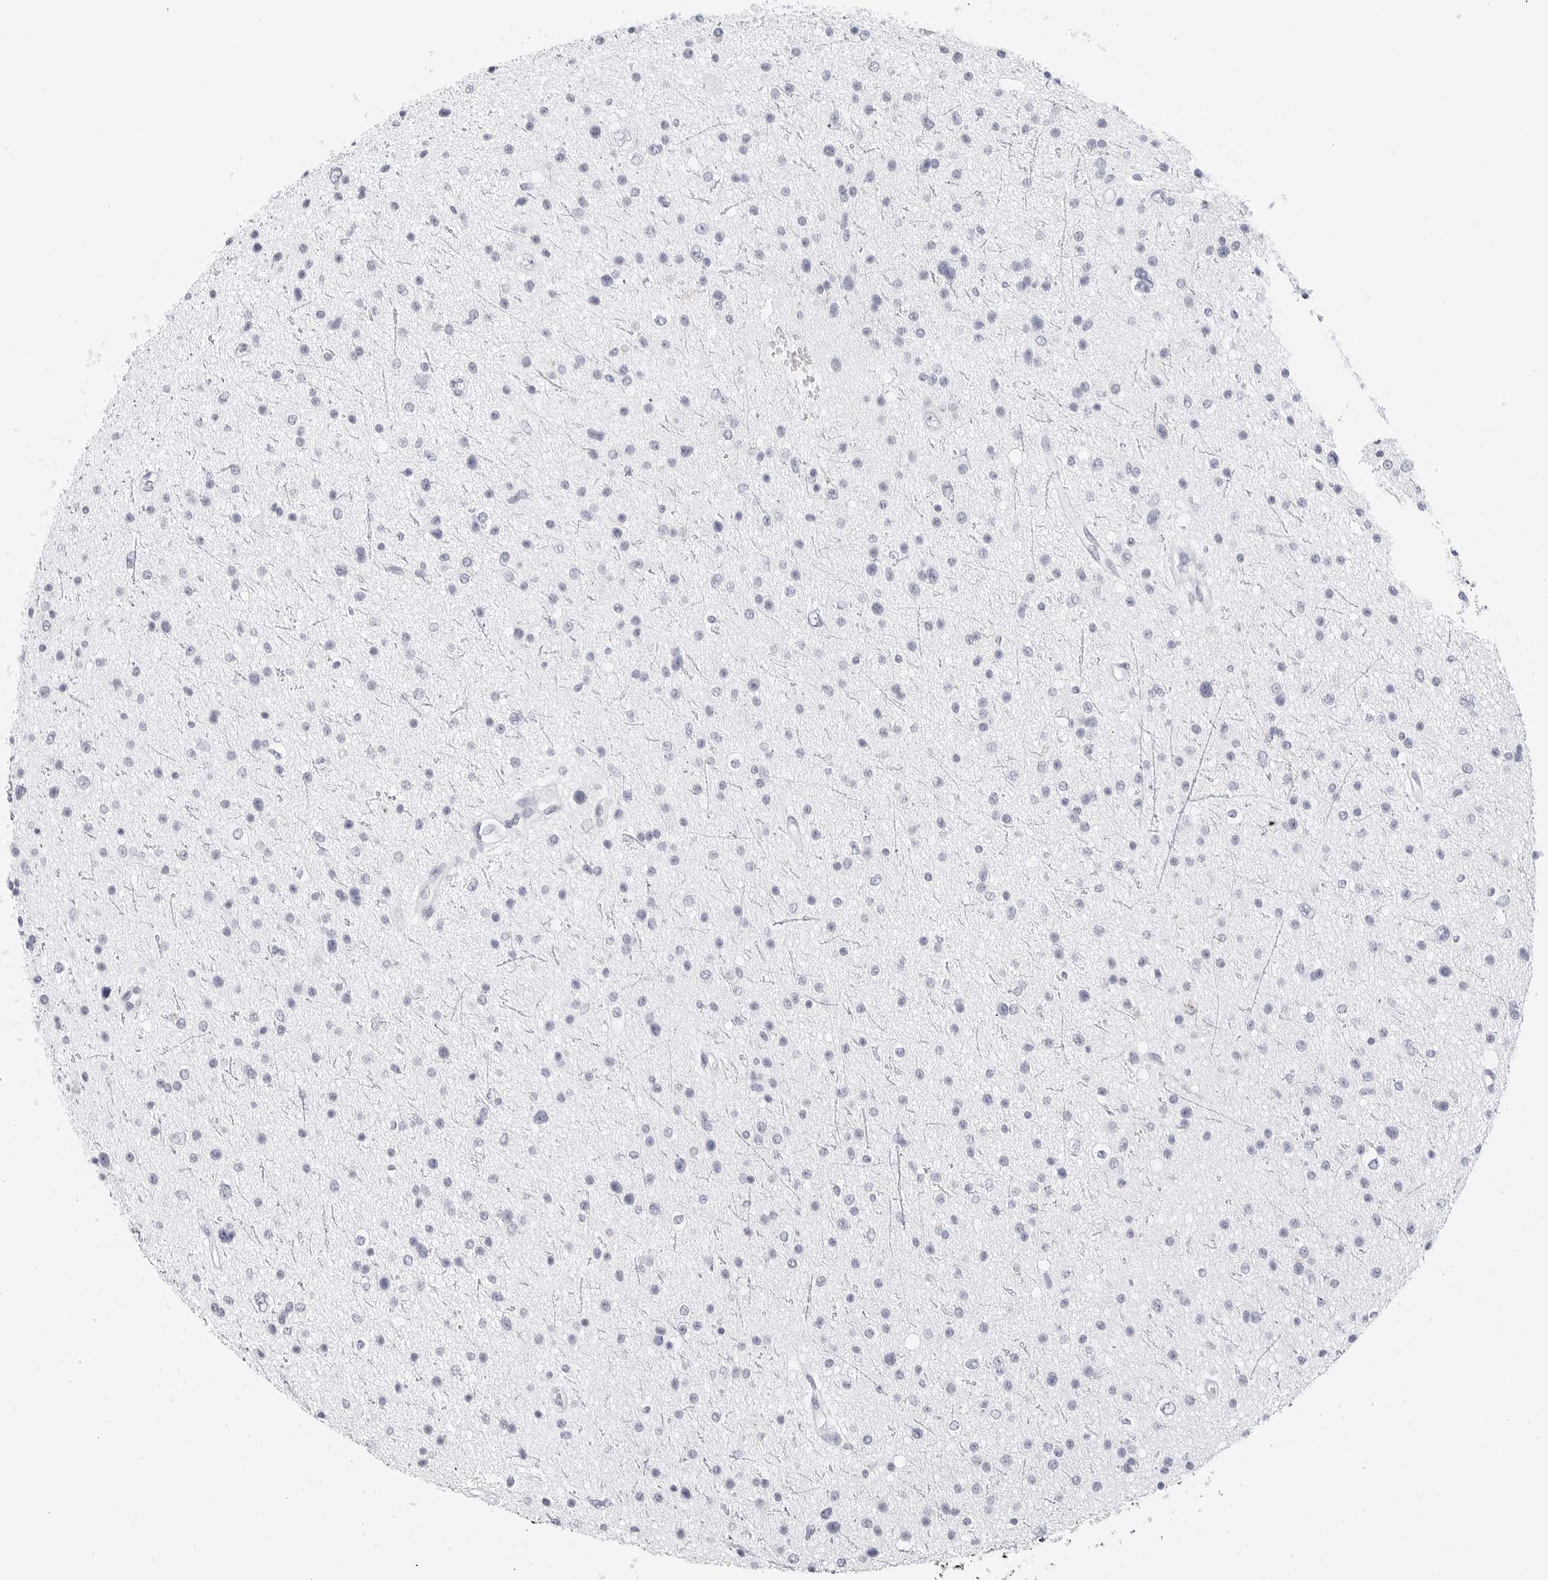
{"staining": {"intensity": "negative", "quantity": "none", "location": "none"}, "tissue": "glioma", "cell_type": "Tumor cells", "image_type": "cancer", "snomed": [{"axis": "morphology", "description": "Glioma, malignant, Low grade"}, {"axis": "topography", "description": "Brain"}], "caption": "This is an immunohistochemistry image of human low-grade glioma (malignant). There is no staining in tumor cells.", "gene": "HMGCS2", "patient": {"sex": "female", "age": 37}}